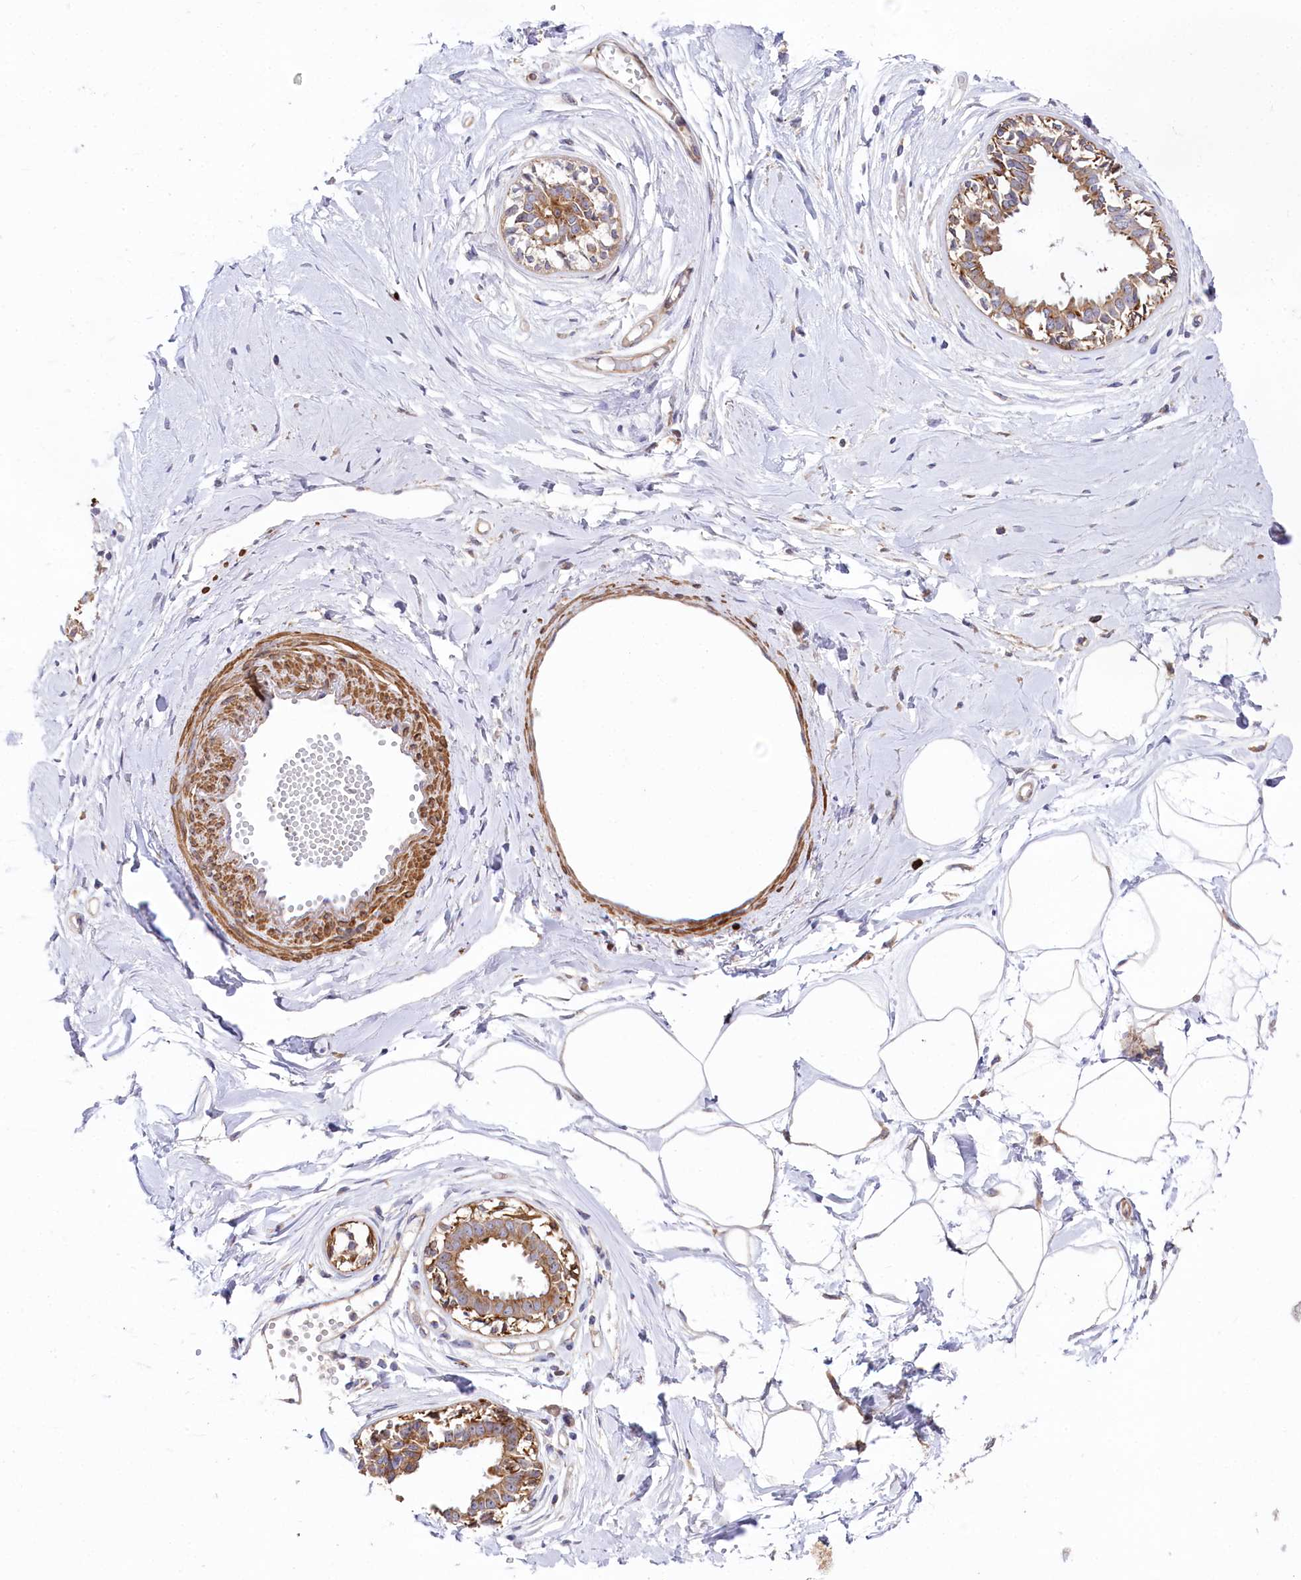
{"staining": {"intensity": "negative", "quantity": "none", "location": "none"}, "tissue": "breast", "cell_type": "Adipocytes", "image_type": "normal", "snomed": [{"axis": "morphology", "description": "Normal tissue, NOS"}, {"axis": "topography", "description": "Breast"}], "caption": "The immunohistochemistry (IHC) image has no significant staining in adipocytes of breast.", "gene": "STX6", "patient": {"sex": "female", "age": 45}}